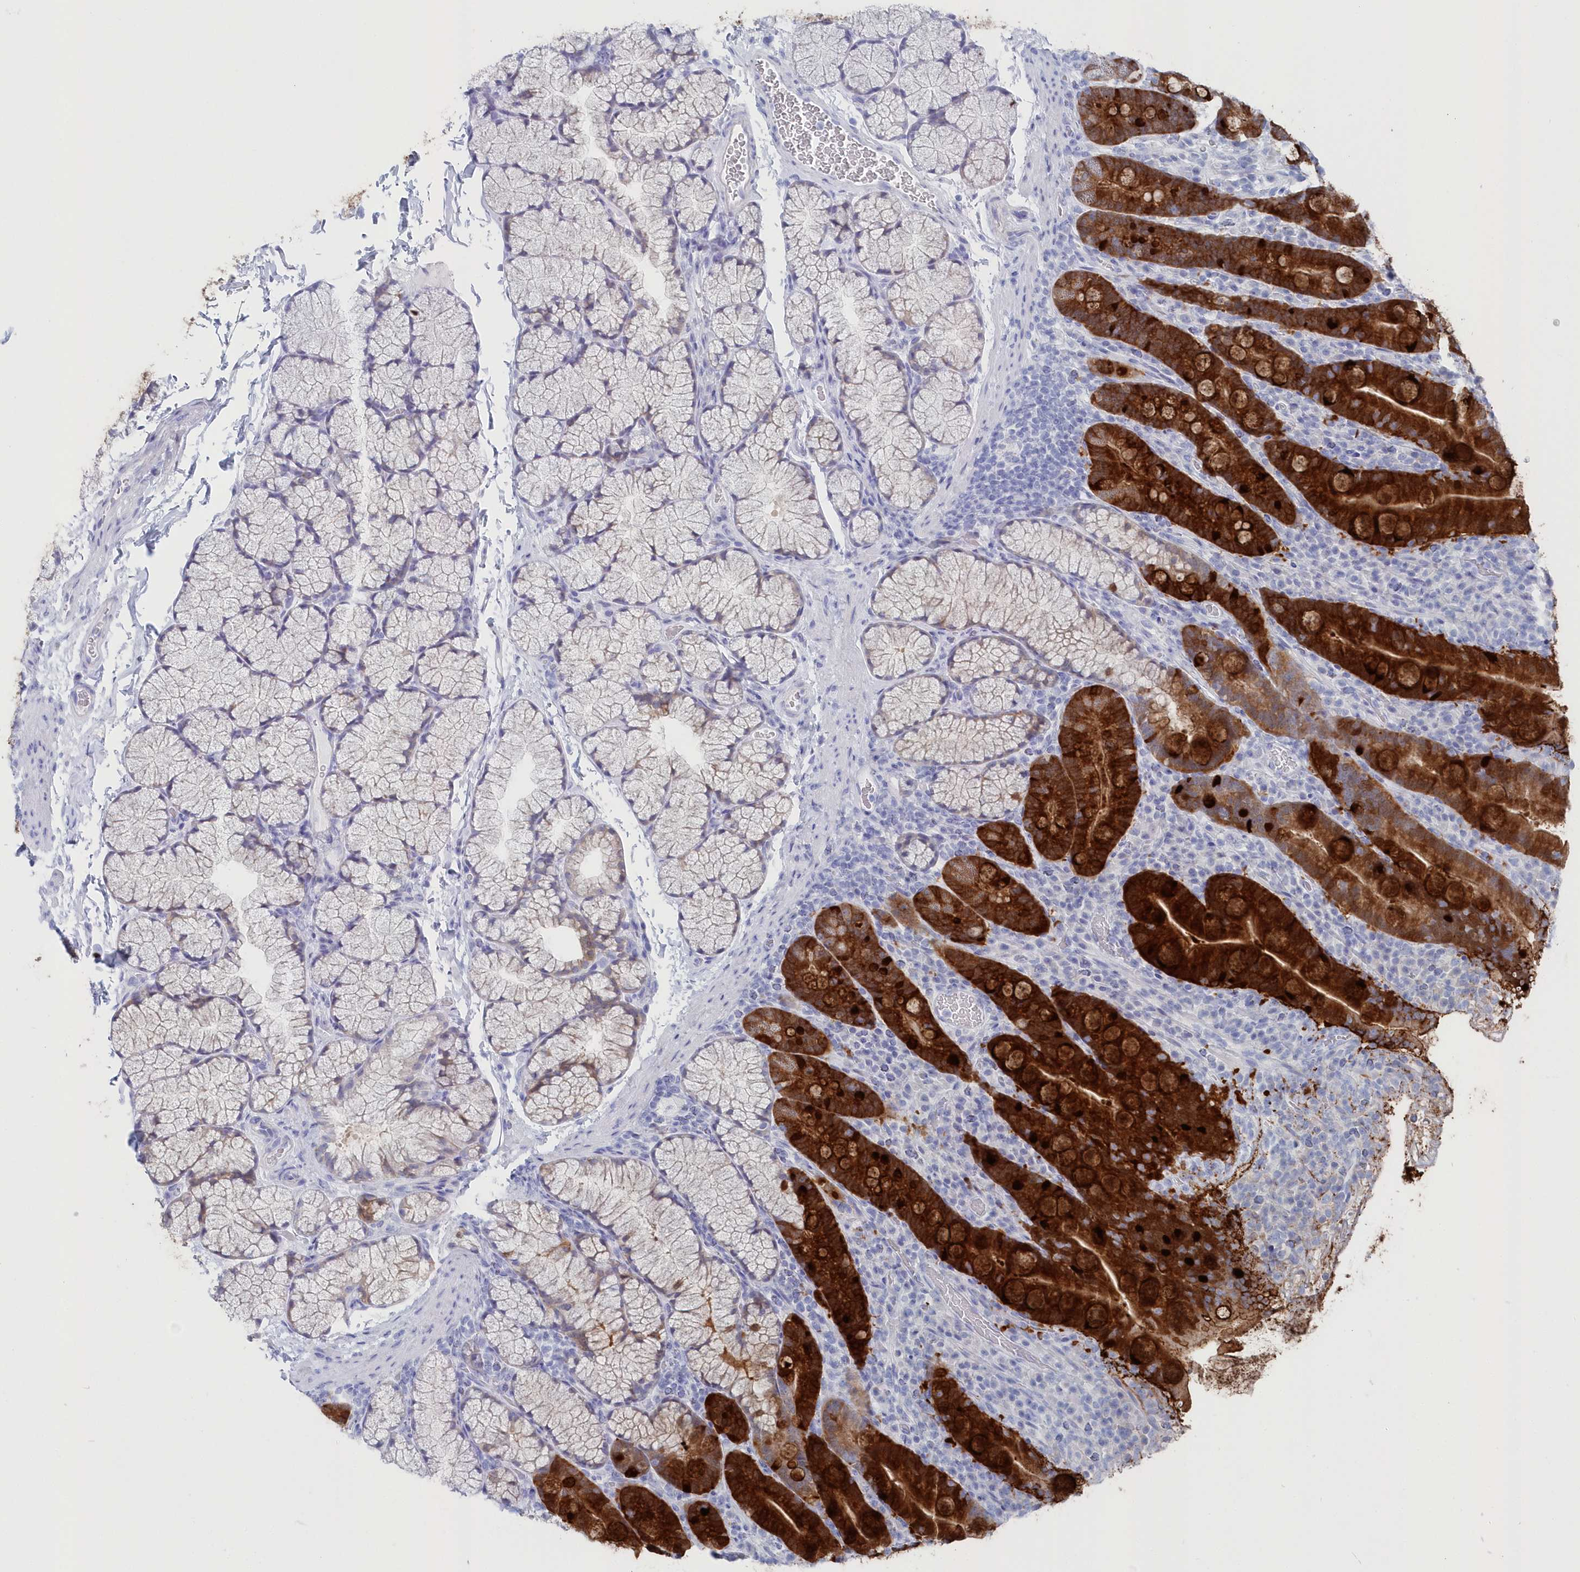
{"staining": {"intensity": "strong", "quantity": ">75%", "location": "cytoplasmic/membranous"}, "tissue": "duodenum", "cell_type": "Glandular cells", "image_type": "normal", "snomed": [{"axis": "morphology", "description": "Normal tissue, NOS"}, {"axis": "topography", "description": "Duodenum"}], "caption": "Approximately >75% of glandular cells in benign duodenum show strong cytoplasmic/membranous protein positivity as visualized by brown immunohistochemical staining.", "gene": "CSNK1G2", "patient": {"sex": "male", "age": 35}}